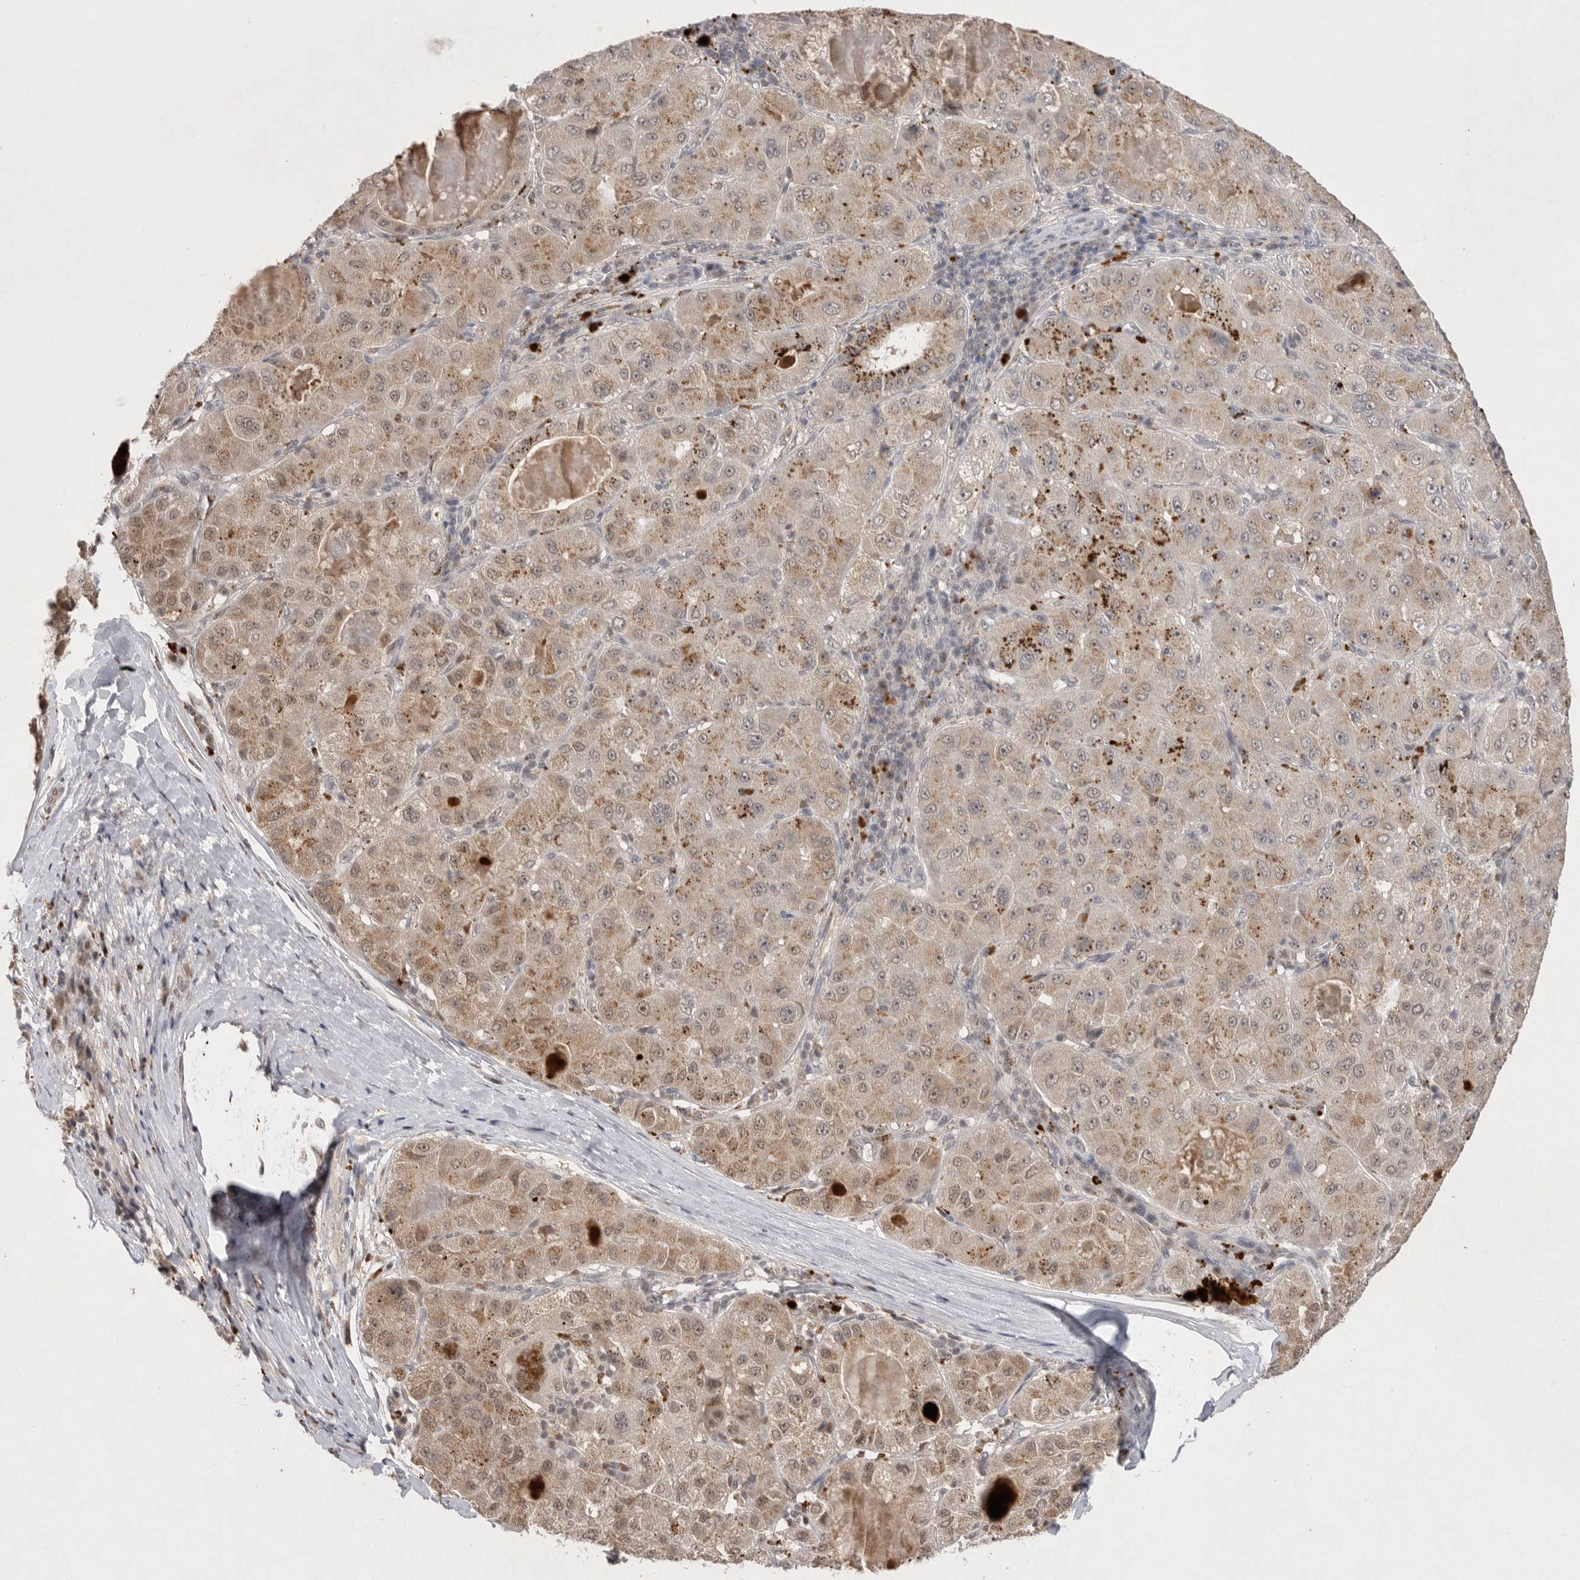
{"staining": {"intensity": "moderate", "quantity": "25%-75%", "location": "cytoplasmic/membranous,nuclear"}, "tissue": "liver cancer", "cell_type": "Tumor cells", "image_type": "cancer", "snomed": [{"axis": "morphology", "description": "Carcinoma, Hepatocellular, NOS"}, {"axis": "topography", "description": "Liver"}], "caption": "Protein analysis of liver cancer tissue demonstrates moderate cytoplasmic/membranous and nuclear positivity in about 25%-75% of tumor cells.", "gene": "HUS1", "patient": {"sex": "male", "age": 80}}